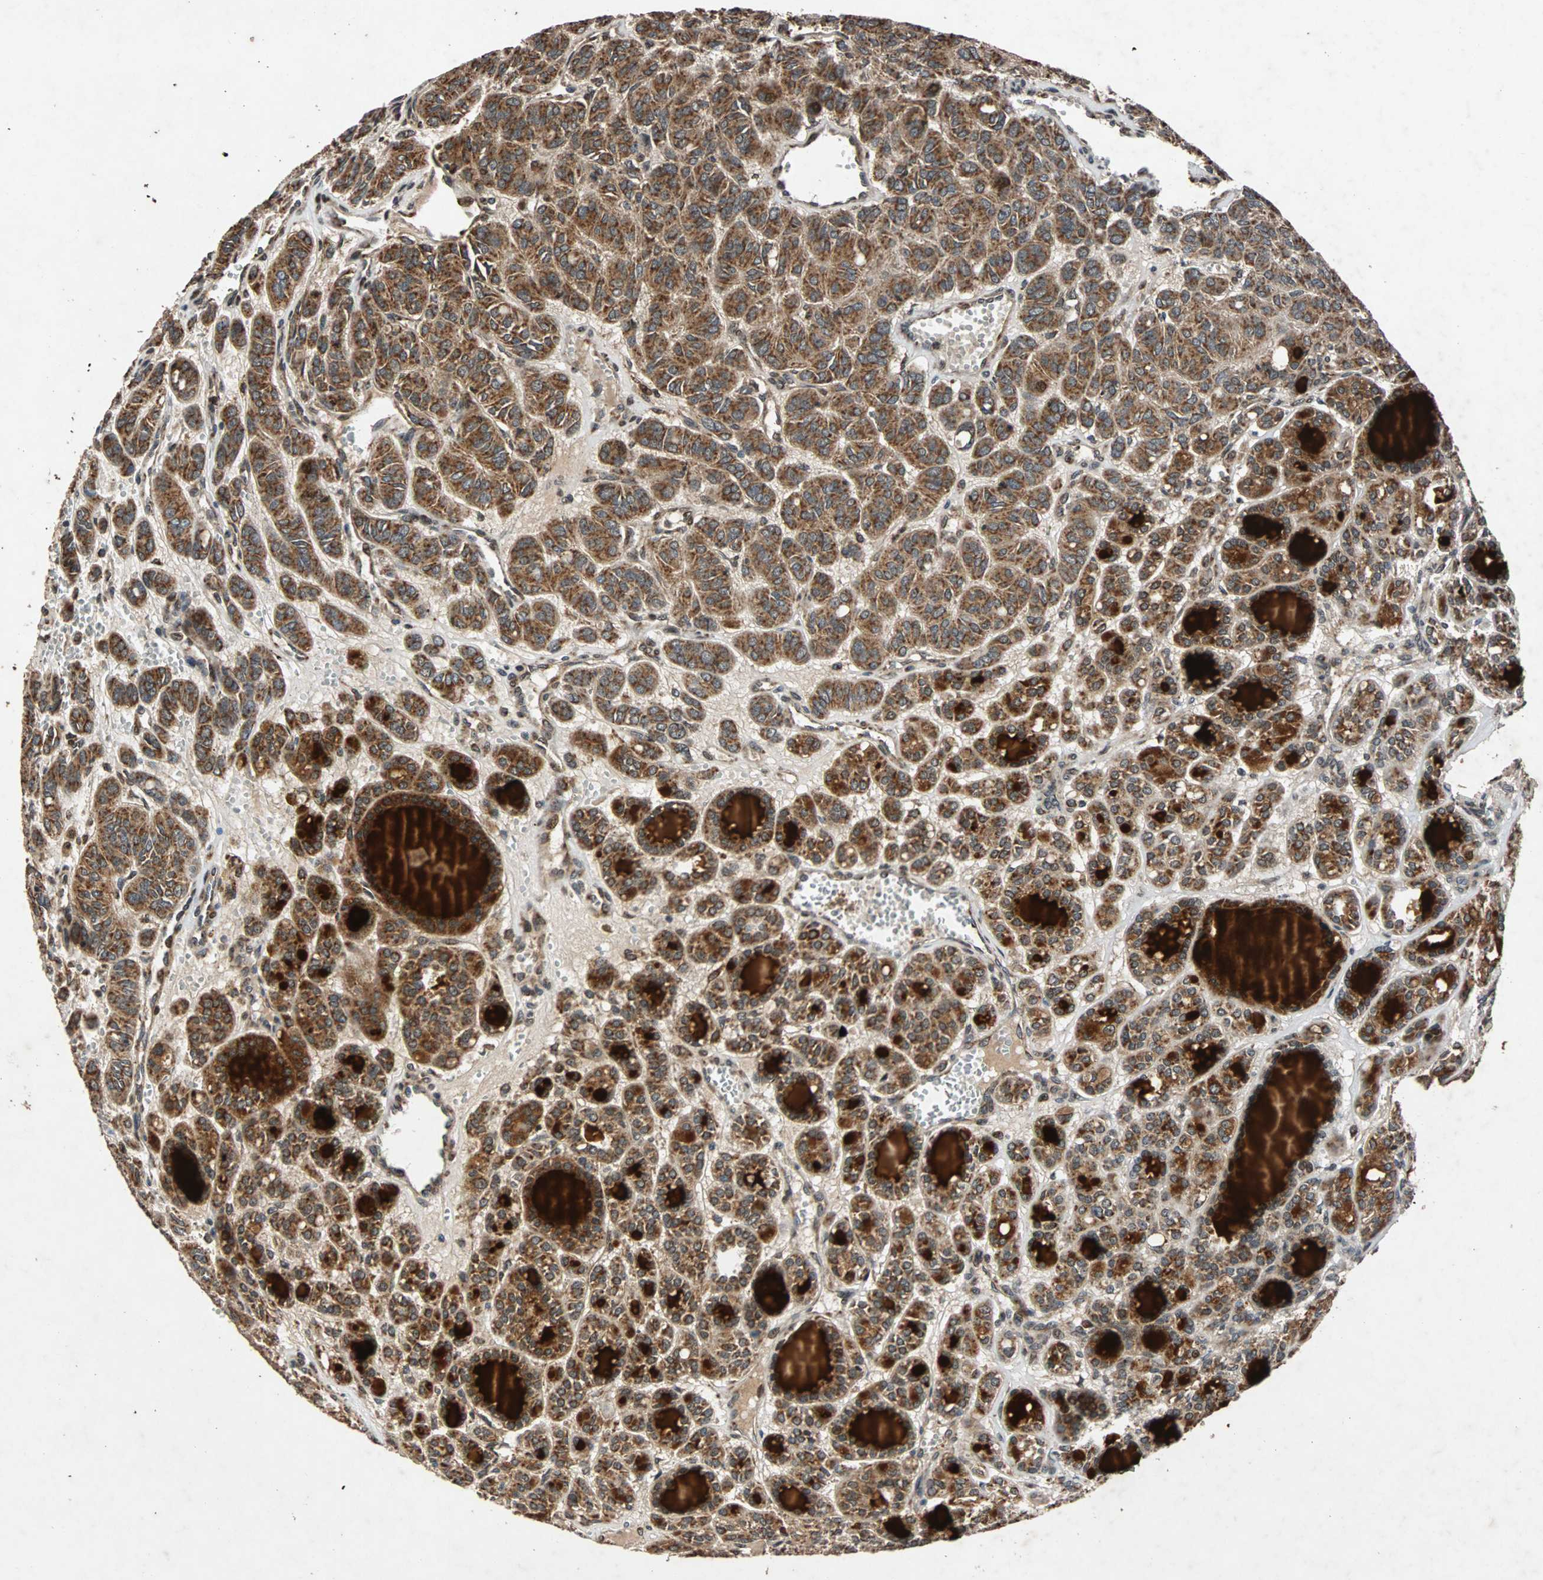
{"staining": {"intensity": "strong", "quantity": ">75%", "location": "cytoplasmic/membranous"}, "tissue": "thyroid cancer", "cell_type": "Tumor cells", "image_type": "cancer", "snomed": [{"axis": "morphology", "description": "Follicular adenoma carcinoma, NOS"}, {"axis": "topography", "description": "Thyroid gland"}], "caption": "This is an image of immunohistochemistry staining of thyroid follicular adenoma carcinoma, which shows strong expression in the cytoplasmic/membranous of tumor cells.", "gene": "USP31", "patient": {"sex": "female", "age": 71}}